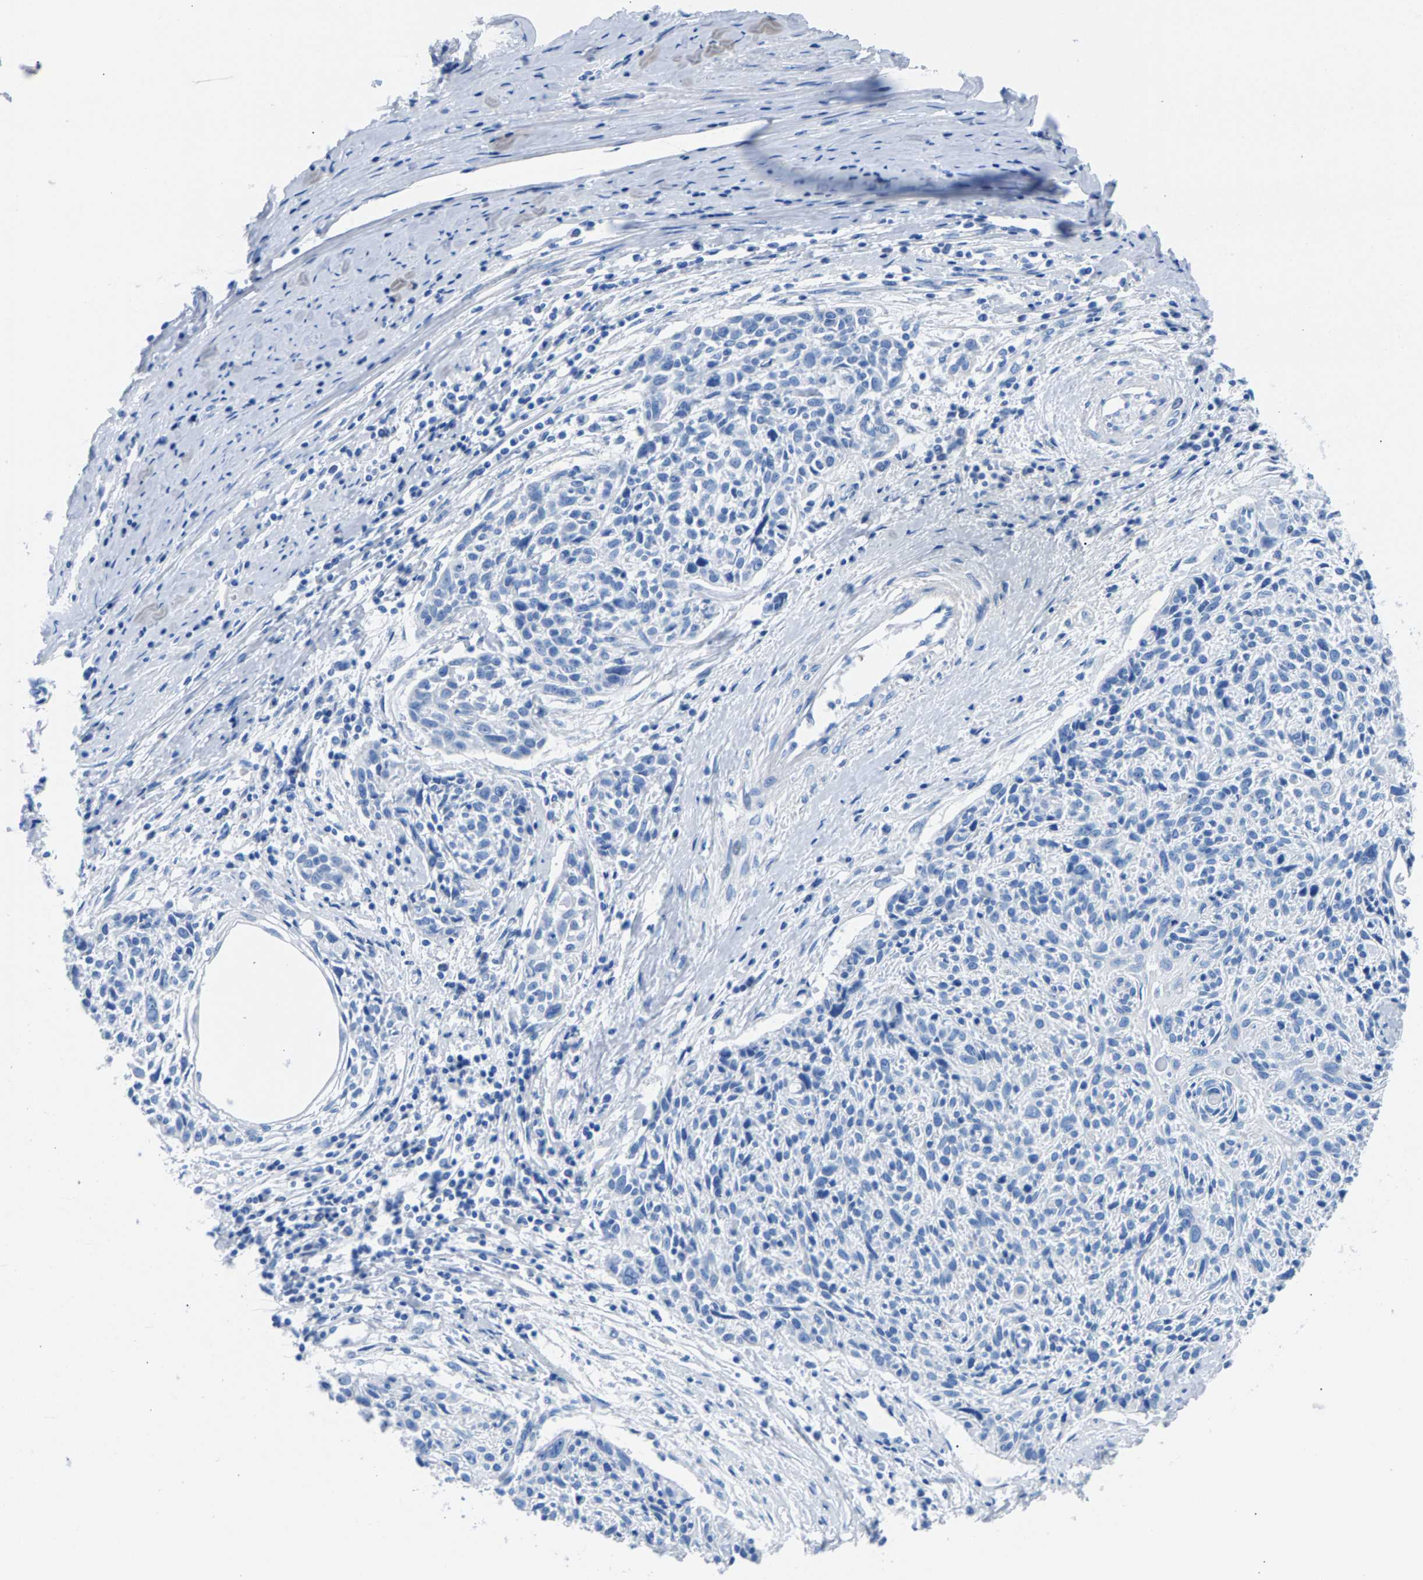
{"staining": {"intensity": "negative", "quantity": "none", "location": "none"}, "tissue": "cervical cancer", "cell_type": "Tumor cells", "image_type": "cancer", "snomed": [{"axis": "morphology", "description": "Squamous cell carcinoma, NOS"}, {"axis": "topography", "description": "Cervix"}], "caption": "This is a micrograph of IHC staining of cervical cancer, which shows no positivity in tumor cells. (Immunohistochemistry, brightfield microscopy, high magnification).", "gene": "CPS1", "patient": {"sex": "female", "age": 51}}